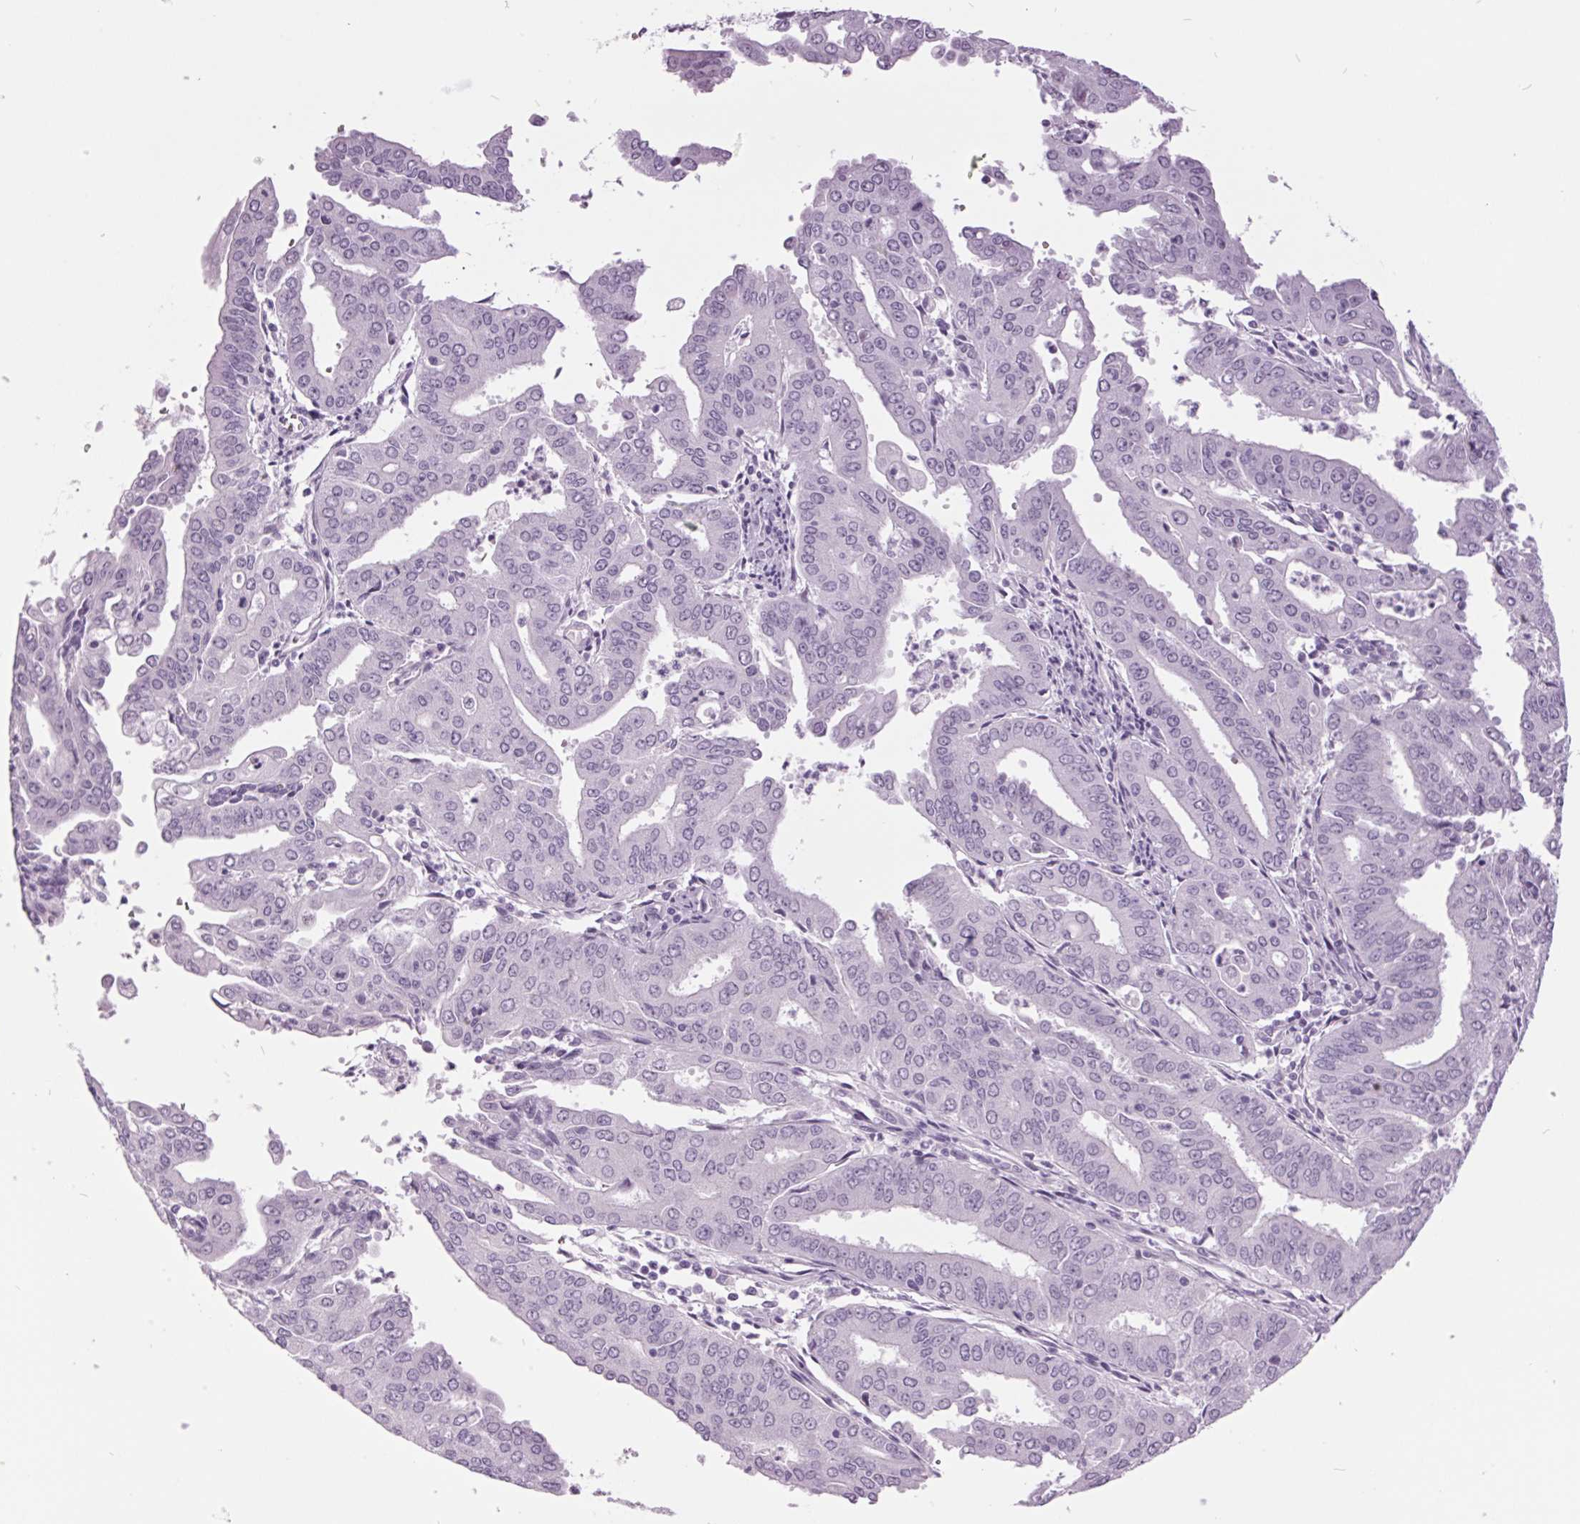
{"staining": {"intensity": "negative", "quantity": "none", "location": "none"}, "tissue": "cervical cancer", "cell_type": "Tumor cells", "image_type": "cancer", "snomed": [{"axis": "morphology", "description": "Adenocarcinoma, NOS"}, {"axis": "topography", "description": "Cervix"}], "caption": "Immunohistochemistry (IHC) micrograph of neoplastic tissue: human cervical cancer (adenocarcinoma) stained with DAB displays no significant protein expression in tumor cells.", "gene": "ODAD2", "patient": {"sex": "female", "age": 56}}